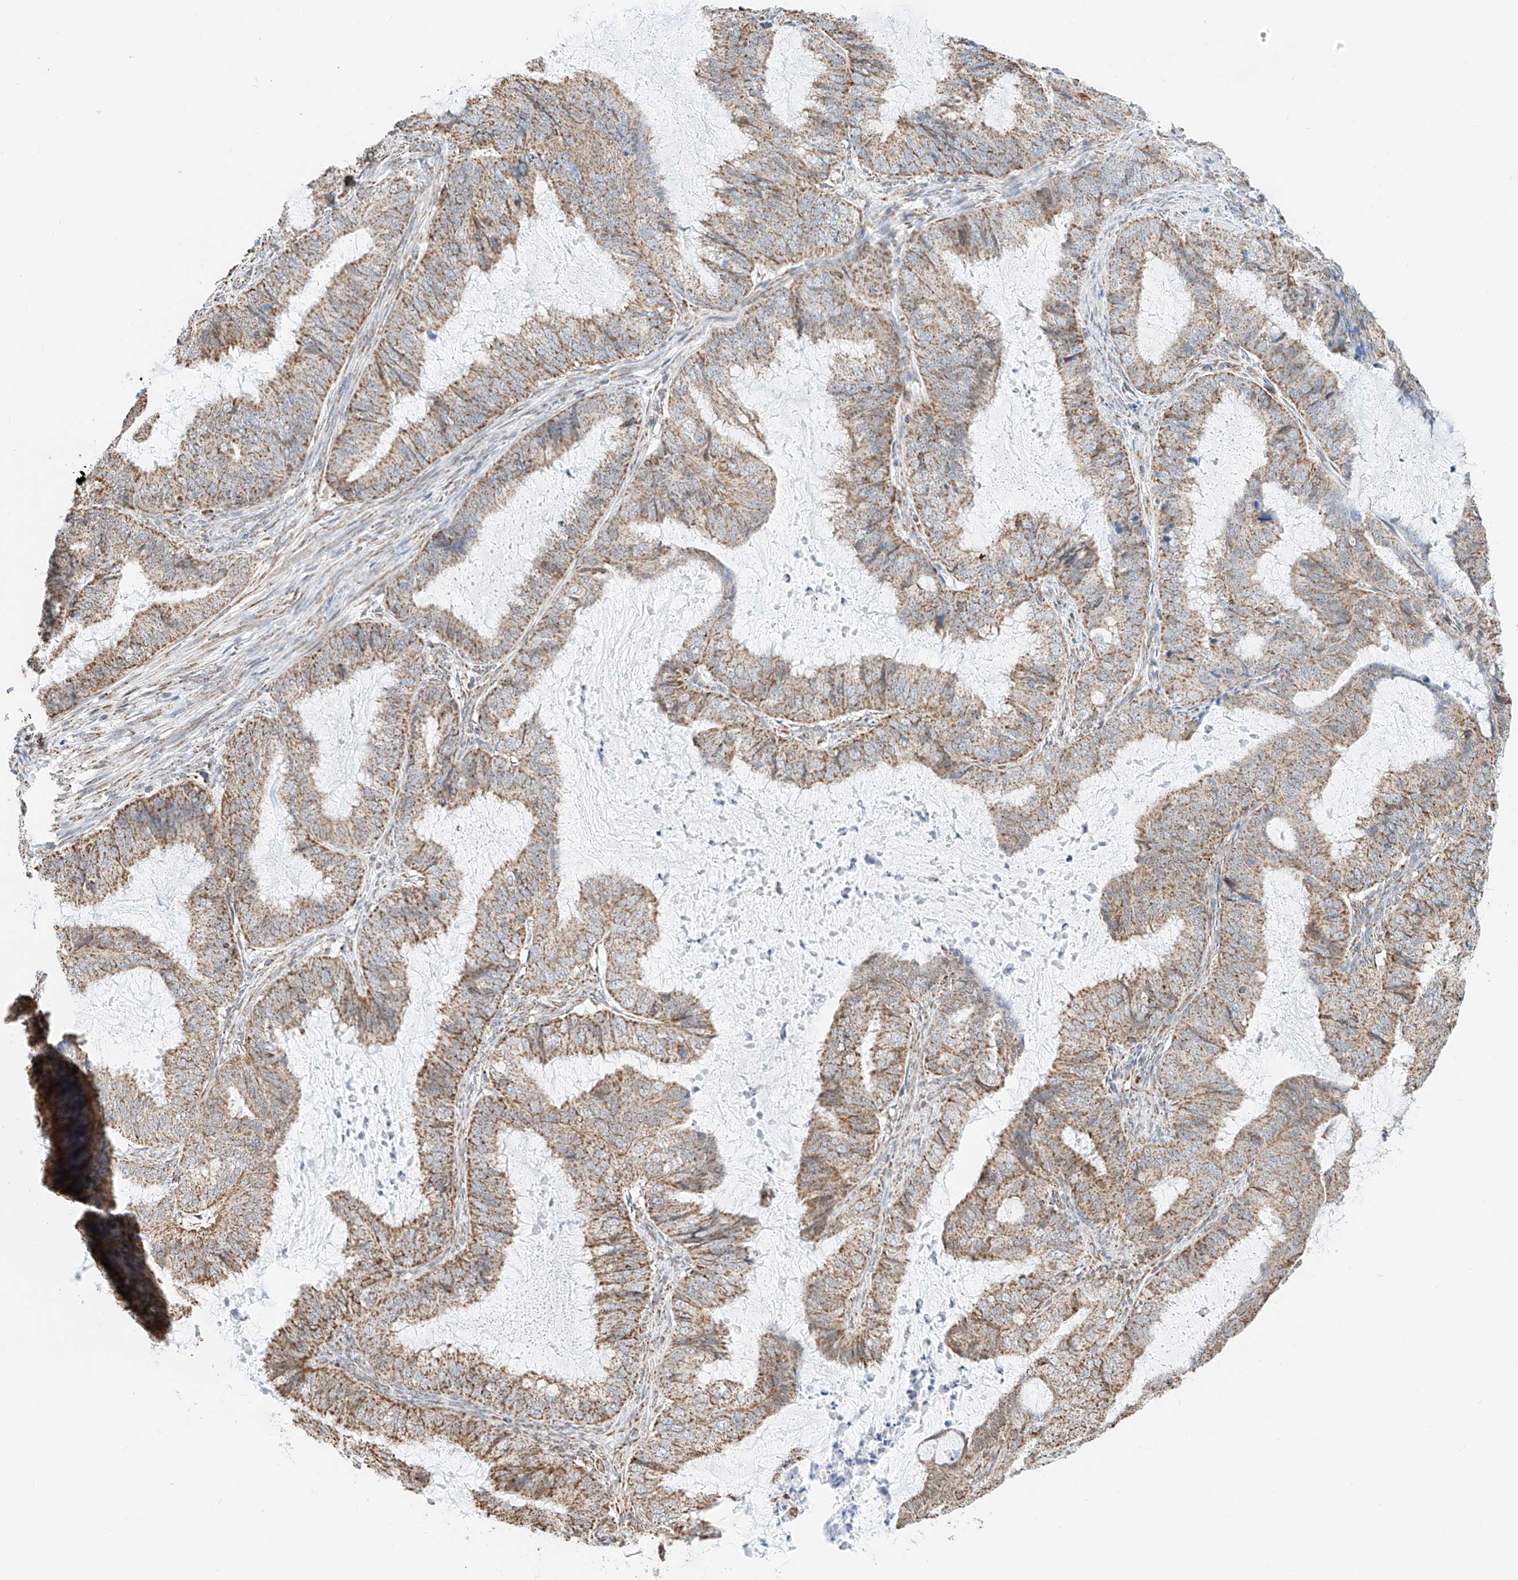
{"staining": {"intensity": "moderate", "quantity": ">75%", "location": "cytoplasmic/membranous"}, "tissue": "endometrial cancer", "cell_type": "Tumor cells", "image_type": "cancer", "snomed": [{"axis": "morphology", "description": "Adenocarcinoma, NOS"}, {"axis": "topography", "description": "Endometrium"}], "caption": "Protein expression analysis of human endometrial cancer reveals moderate cytoplasmic/membranous positivity in approximately >75% of tumor cells. The protein is stained brown, and the nuclei are stained in blue (DAB IHC with brightfield microscopy, high magnification).", "gene": "NALCN", "patient": {"sex": "female", "age": 81}}